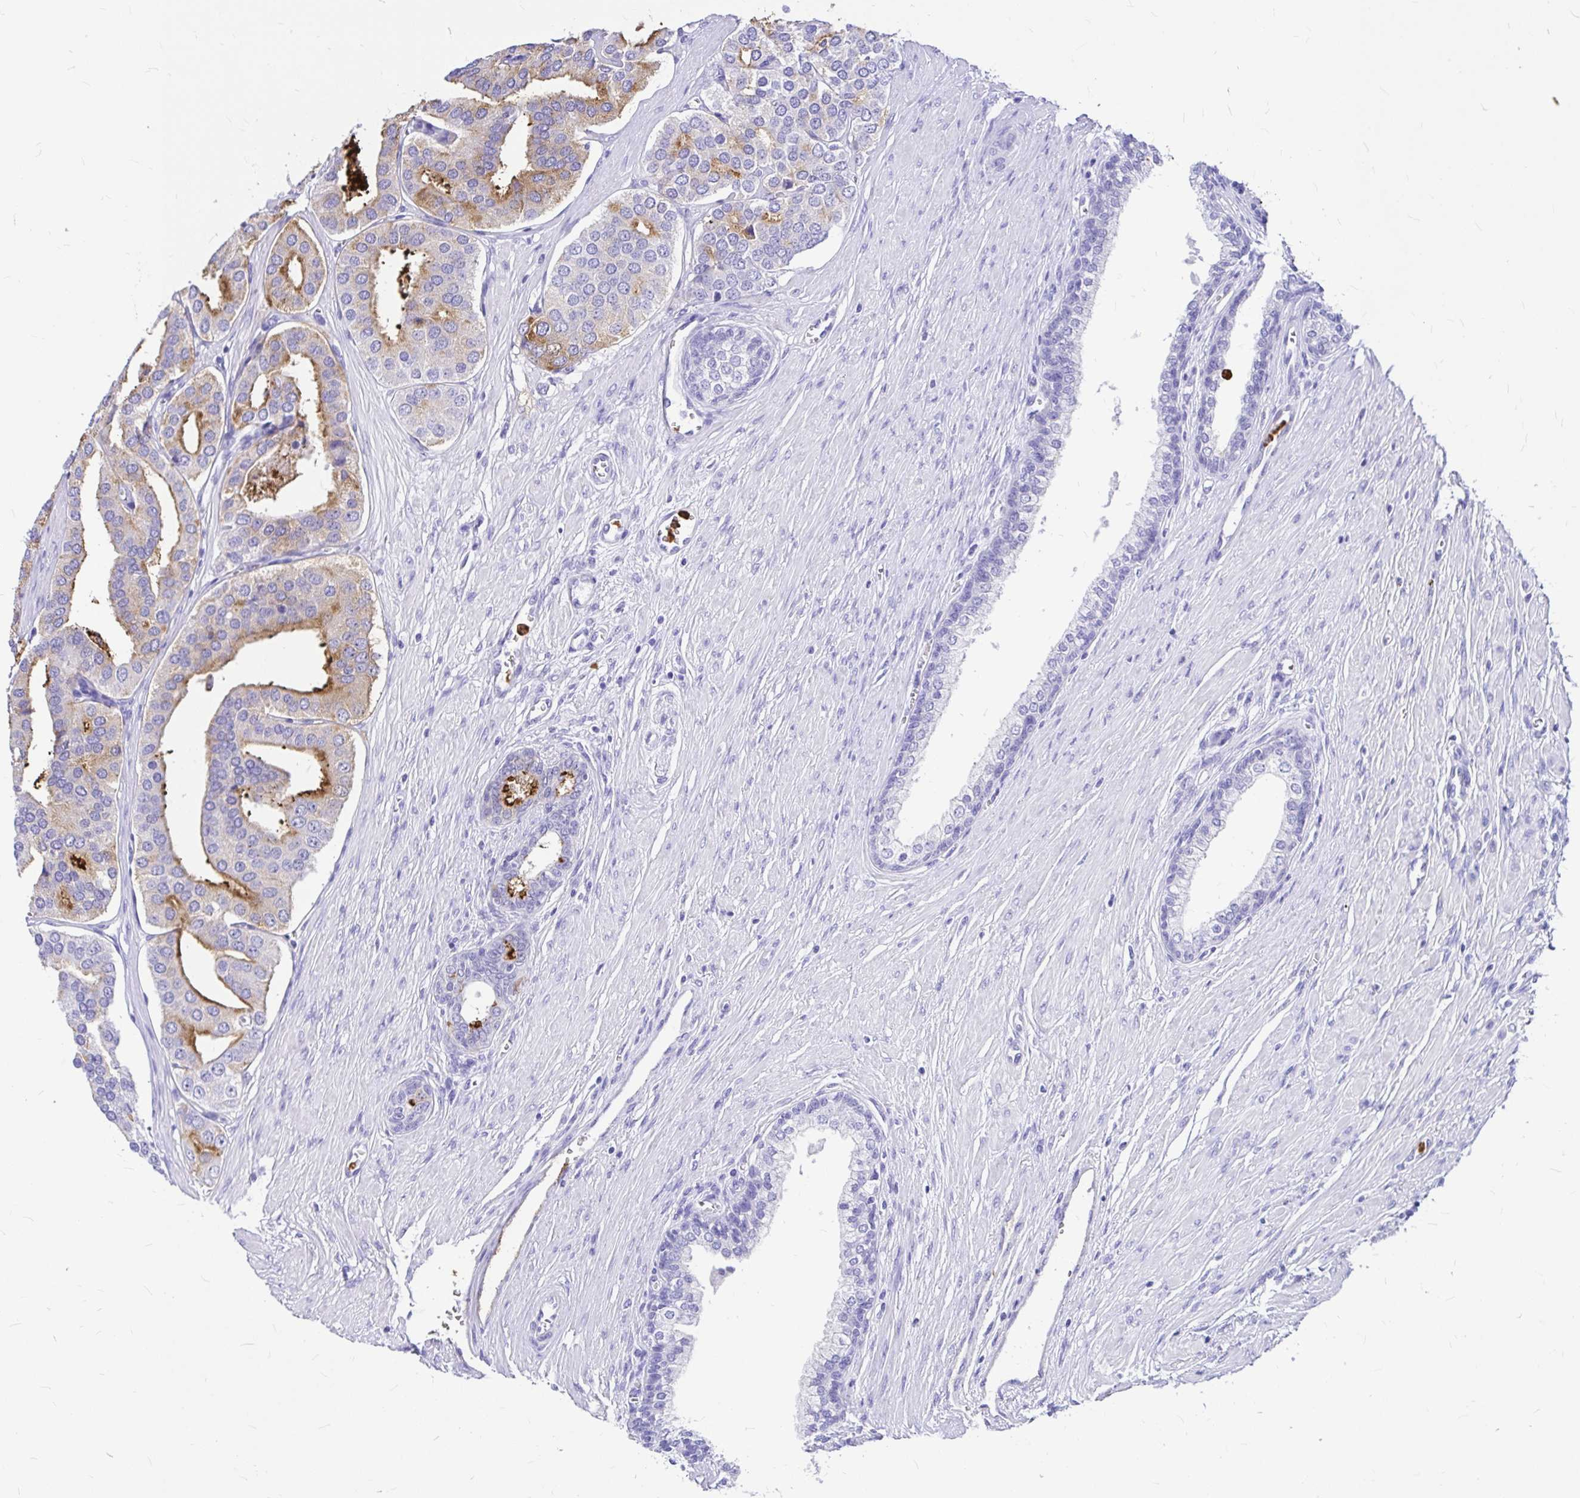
{"staining": {"intensity": "moderate", "quantity": "<25%", "location": "cytoplasmic/membranous"}, "tissue": "prostate cancer", "cell_type": "Tumor cells", "image_type": "cancer", "snomed": [{"axis": "morphology", "description": "Adenocarcinoma, High grade"}, {"axis": "topography", "description": "Prostate"}], "caption": "This histopathology image exhibits high-grade adenocarcinoma (prostate) stained with immunohistochemistry to label a protein in brown. The cytoplasmic/membranous of tumor cells show moderate positivity for the protein. Nuclei are counter-stained blue.", "gene": "CLEC1B", "patient": {"sex": "male", "age": 58}}